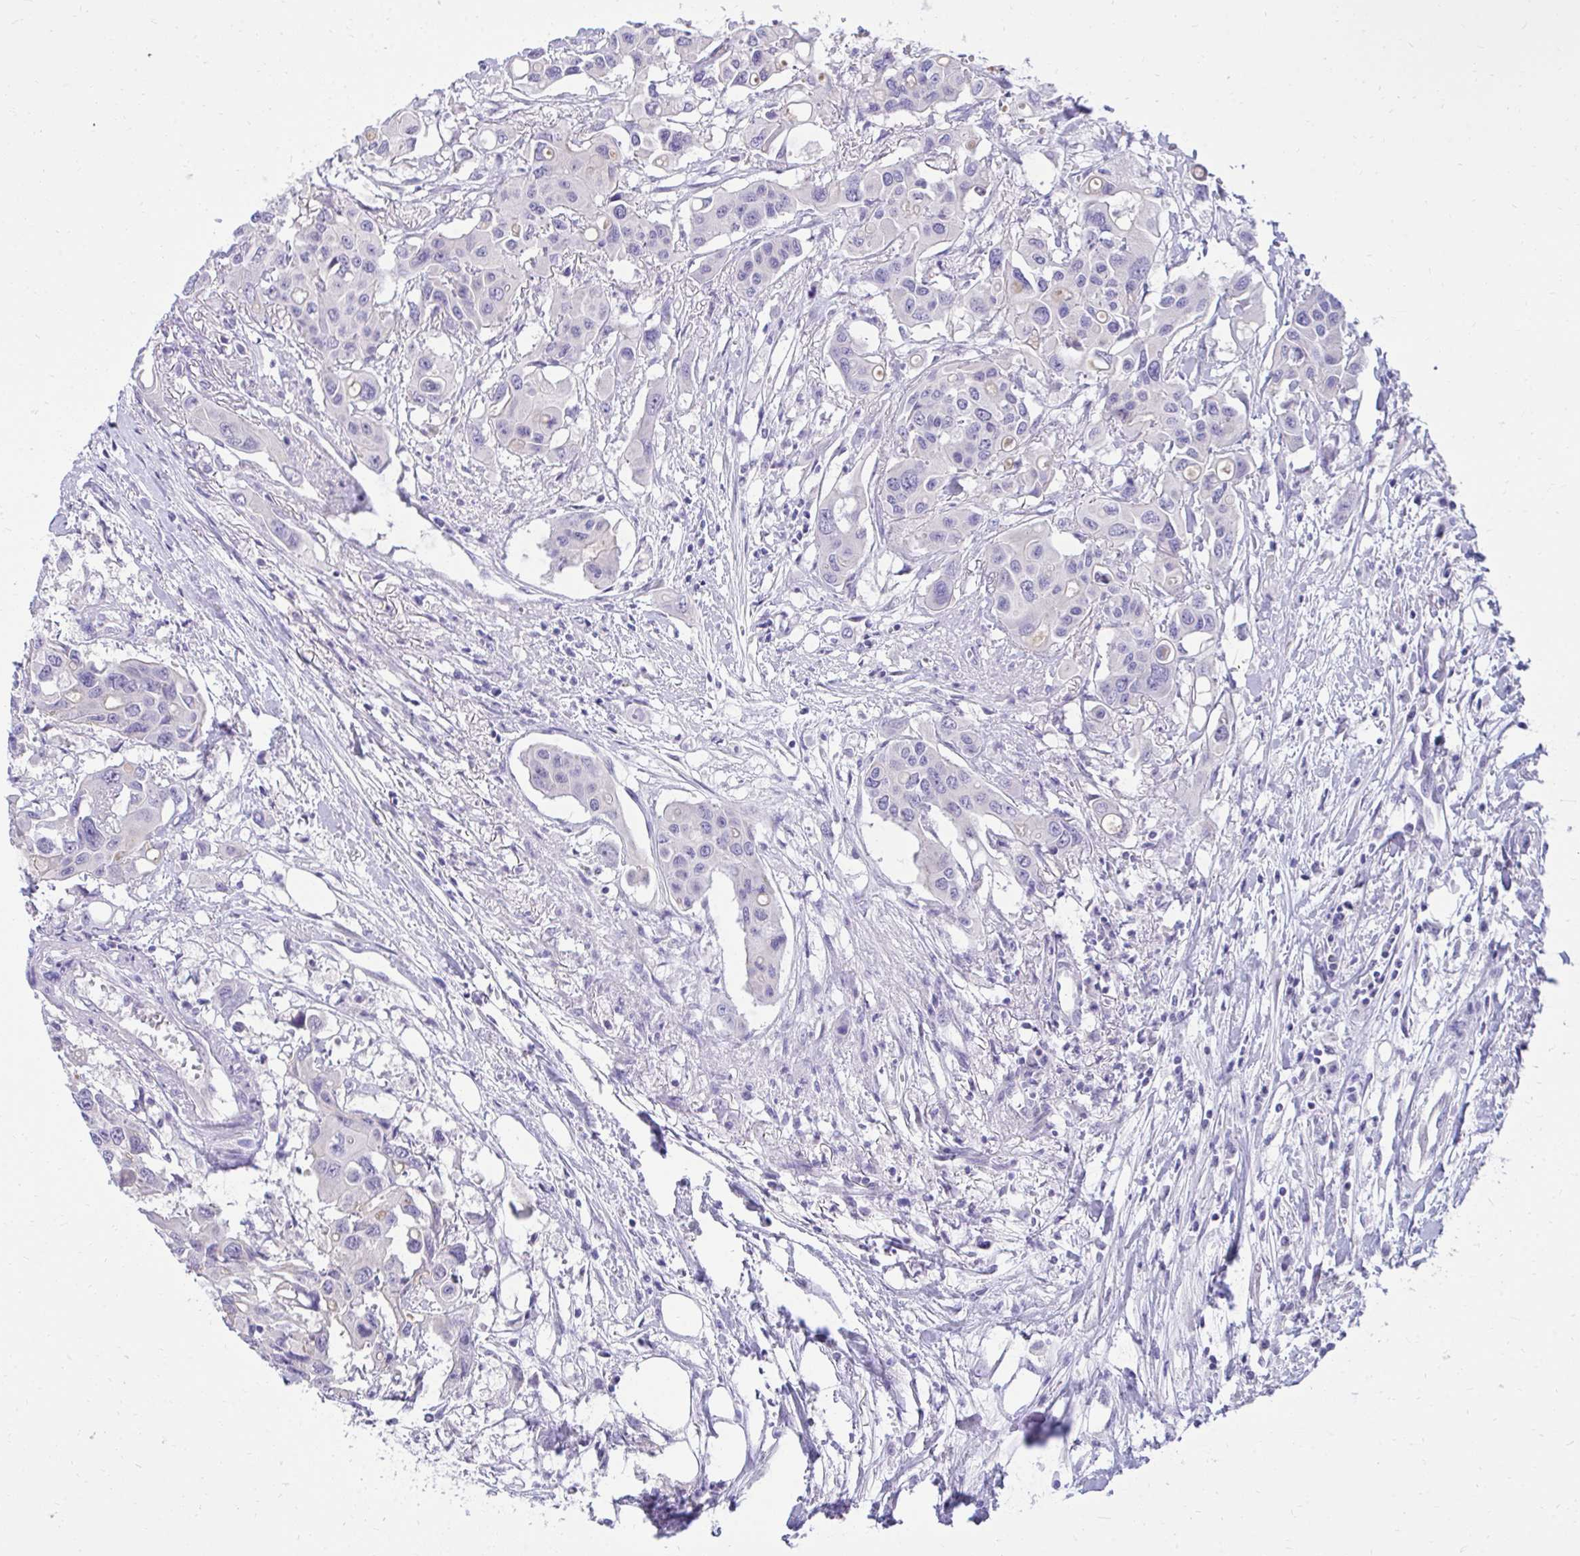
{"staining": {"intensity": "negative", "quantity": "none", "location": "none"}, "tissue": "colorectal cancer", "cell_type": "Tumor cells", "image_type": "cancer", "snomed": [{"axis": "morphology", "description": "Adenocarcinoma, NOS"}, {"axis": "topography", "description": "Colon"}], "caption": "Adenocarcinoma (colorectal) was stained to show a protein in brown. There is no significant positivity in tumor cells.", "gene": "TMCO5A", "patient": {"sex": "male", "age": 77}}